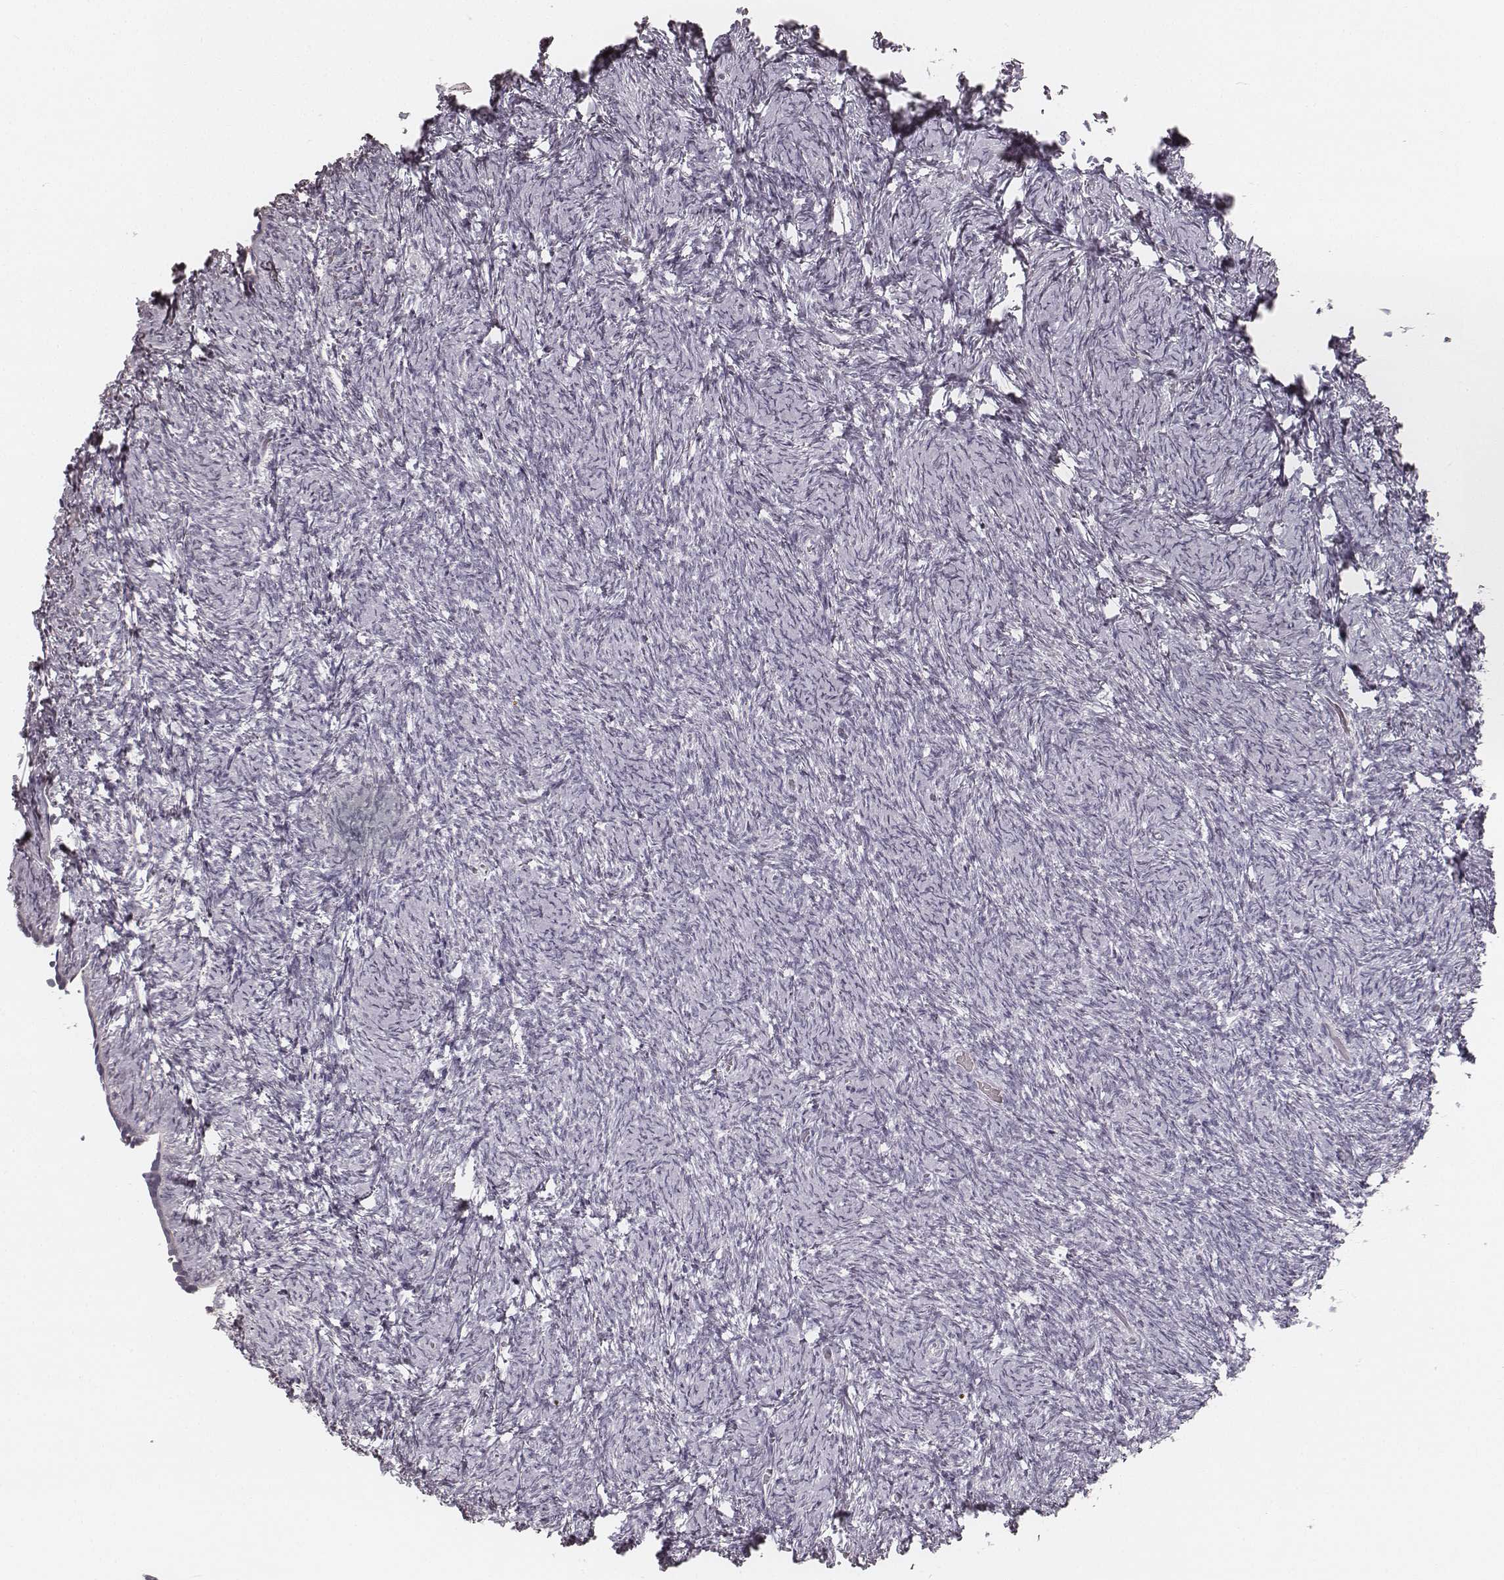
{"staining": {"intensity": "negative", "quantity": "none", "location": "none"}, "tissue": "ovary", "cell_type": "Follicle cells", "image_type": "normal", "snomed": [{"axis": "morphology", "description": "Normal tissue, NOS"}, {"axis": "topography", "description": "Ovary"}], "caption": "Unremarkable ovary was stained to show a protein in brown. There is no significant staining in follicle cells. Brightfield microscopy of IHC stained with DAB (3,3'-diaminobenzidine) (brown) and hematoxylin (blue), captured at high magnification.", "gene": "KRT31", "patient": {"sex": "female", "age": 39}}